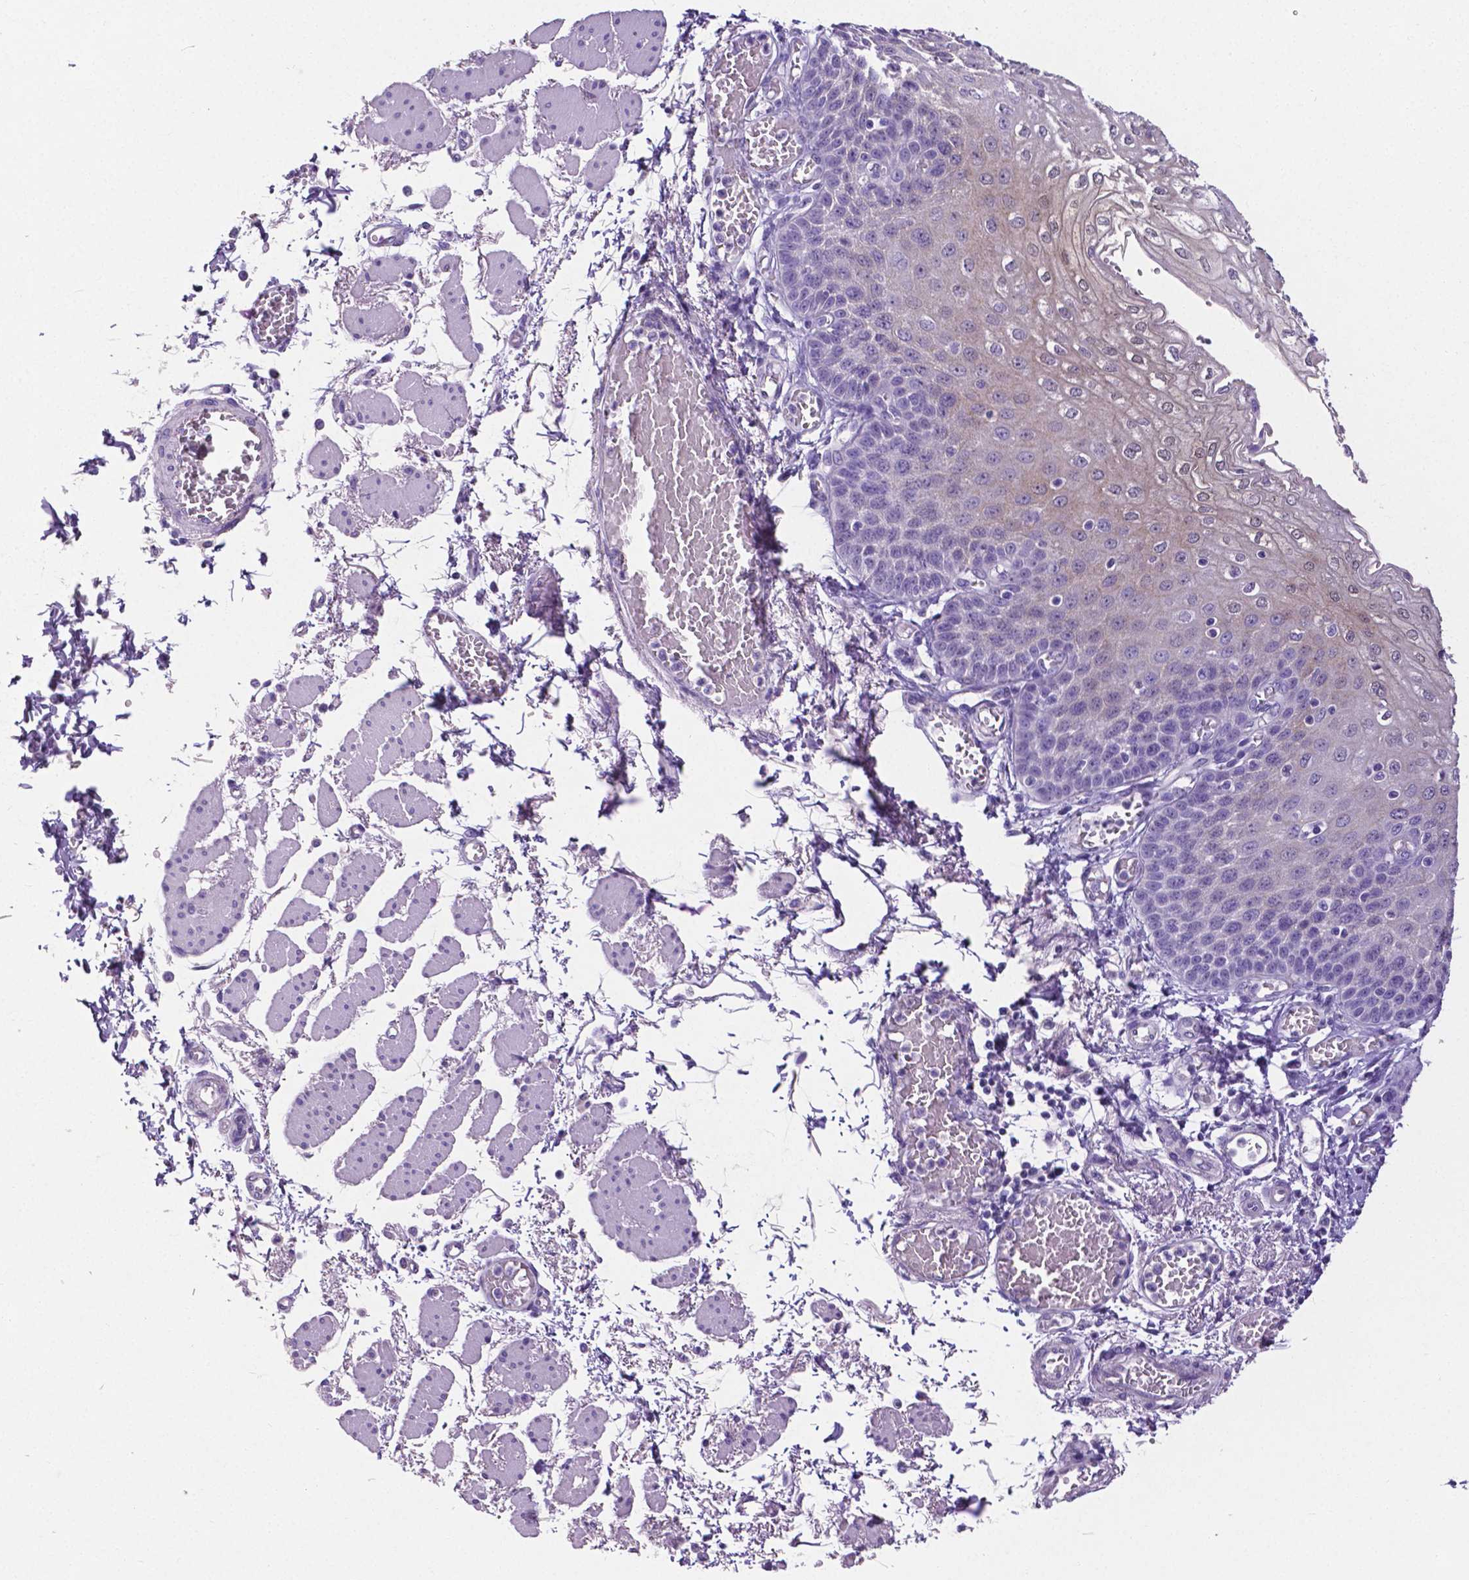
{"staining": {"intensity": "weak", "quantity": "<25%", "location": "cytoplasmic/membranous"}, "tissue": "esophagus", "cell_type": "Squamous epithelial cells", "image_type": "normal", "snomed": [{"axis": "morphology", "description": "Normal tissue, NOS"}, {"axis": "morphology", "description": "Adenocarcinoma, NOS"}, {"axis": "topography", "description": "Esophagus"}], "caption": "Squamous epithelial cells are negative for brown protein staining in unremarkable esophagus. (Stains: DAB (3,3'-diaminobenzidine) IHC with hematoxylin counter stain, Microscopy: brightfield microscopy at high magnification).", "gene": "OCLN", "patient": {"sex": "male", "age": 81}}